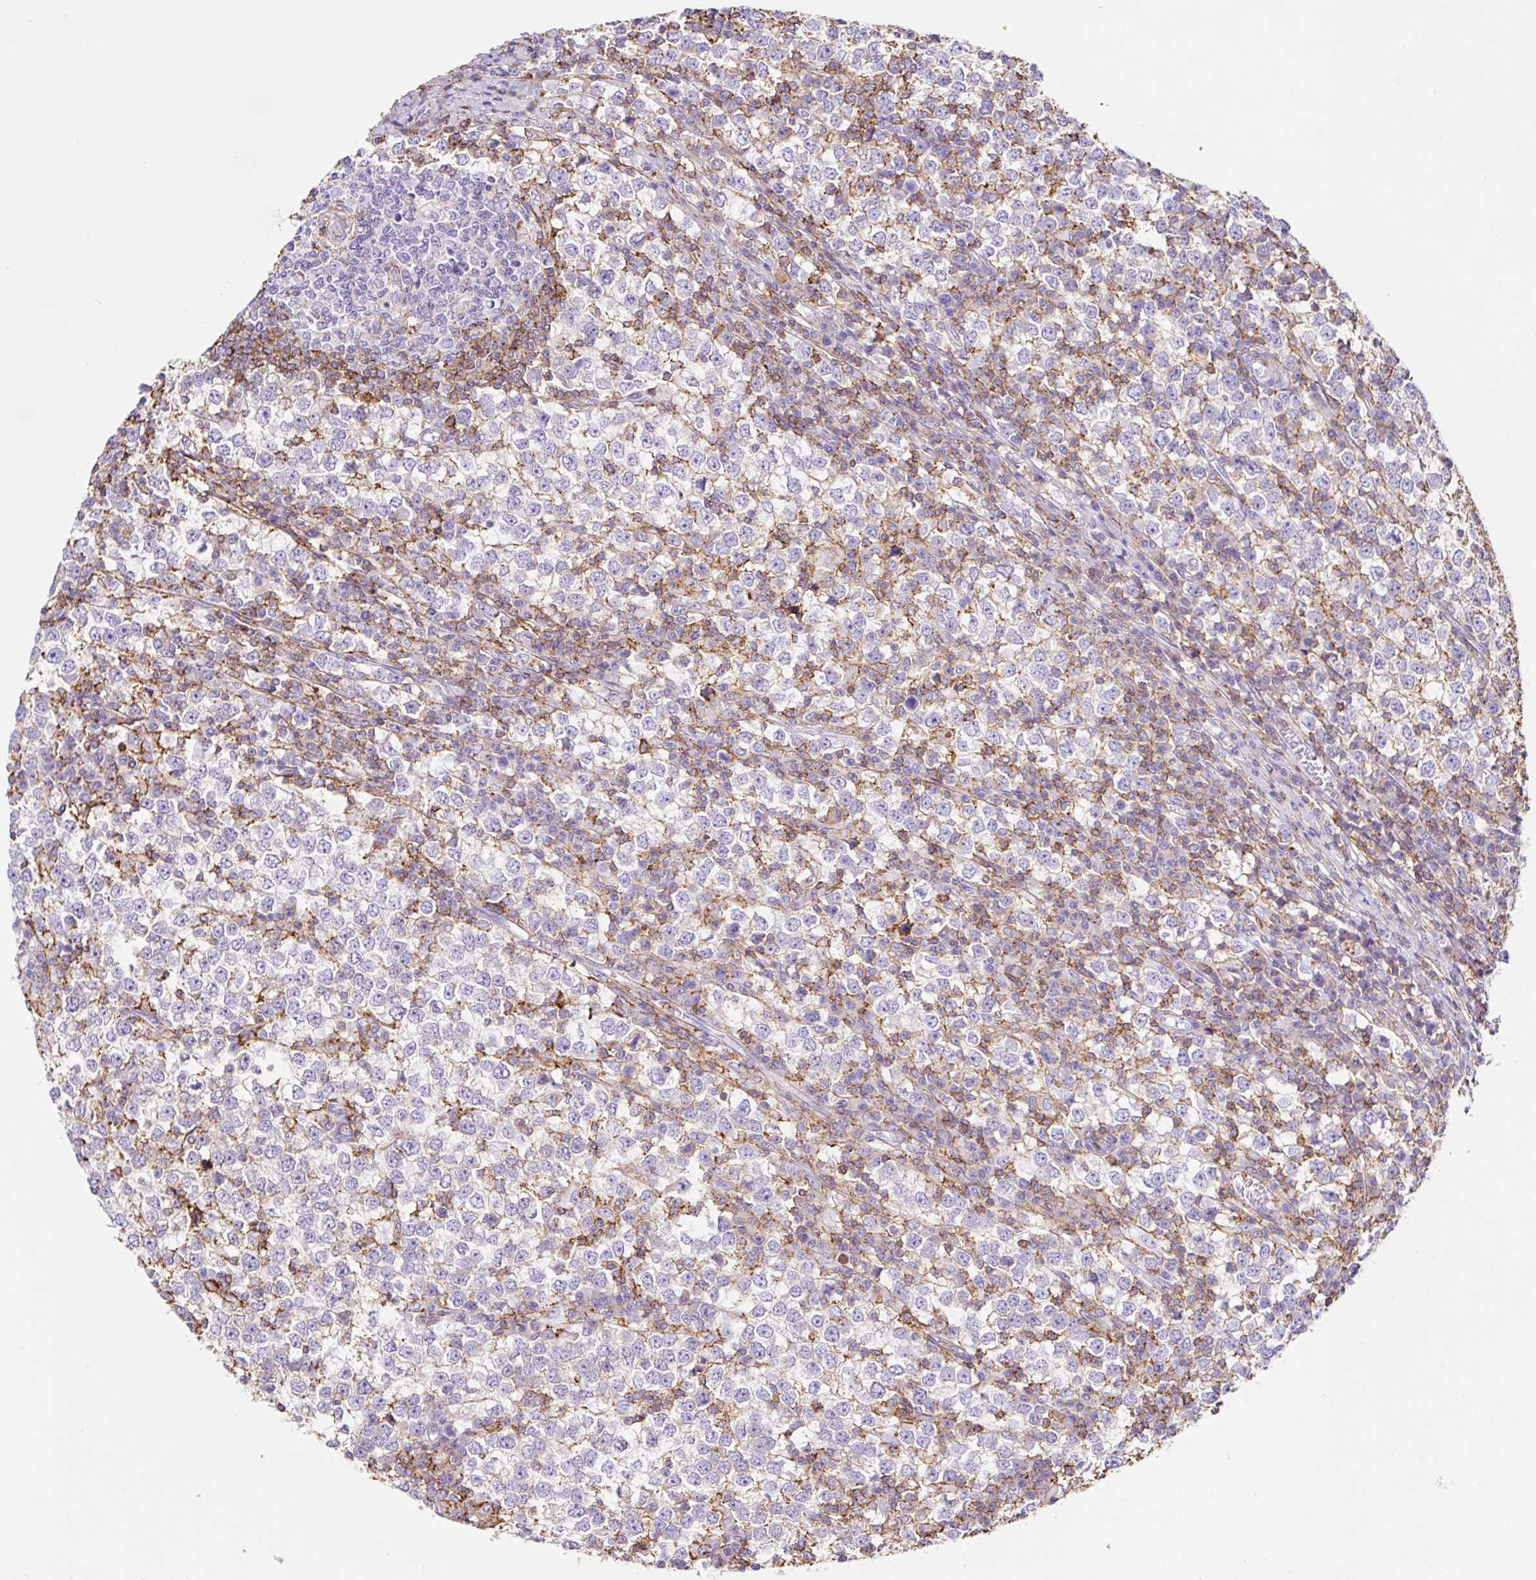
{"staining": {"intensity": "negative", "quantity": "none", "location": "none"}, "tissue": "testis cancer", "cell_type": "Tumor cells", "image_type": "cancer", "snomed": [{"axis": "morphology", "description": "Seminoma, NOS"}, {"axis": "topography", "description": "Testis"}], "caption": "Tumor cells show no significant protein positivity in testis cancer (seminoma).", "gene": "MTTP", "patient": {"sex": "male", "age": 65}}